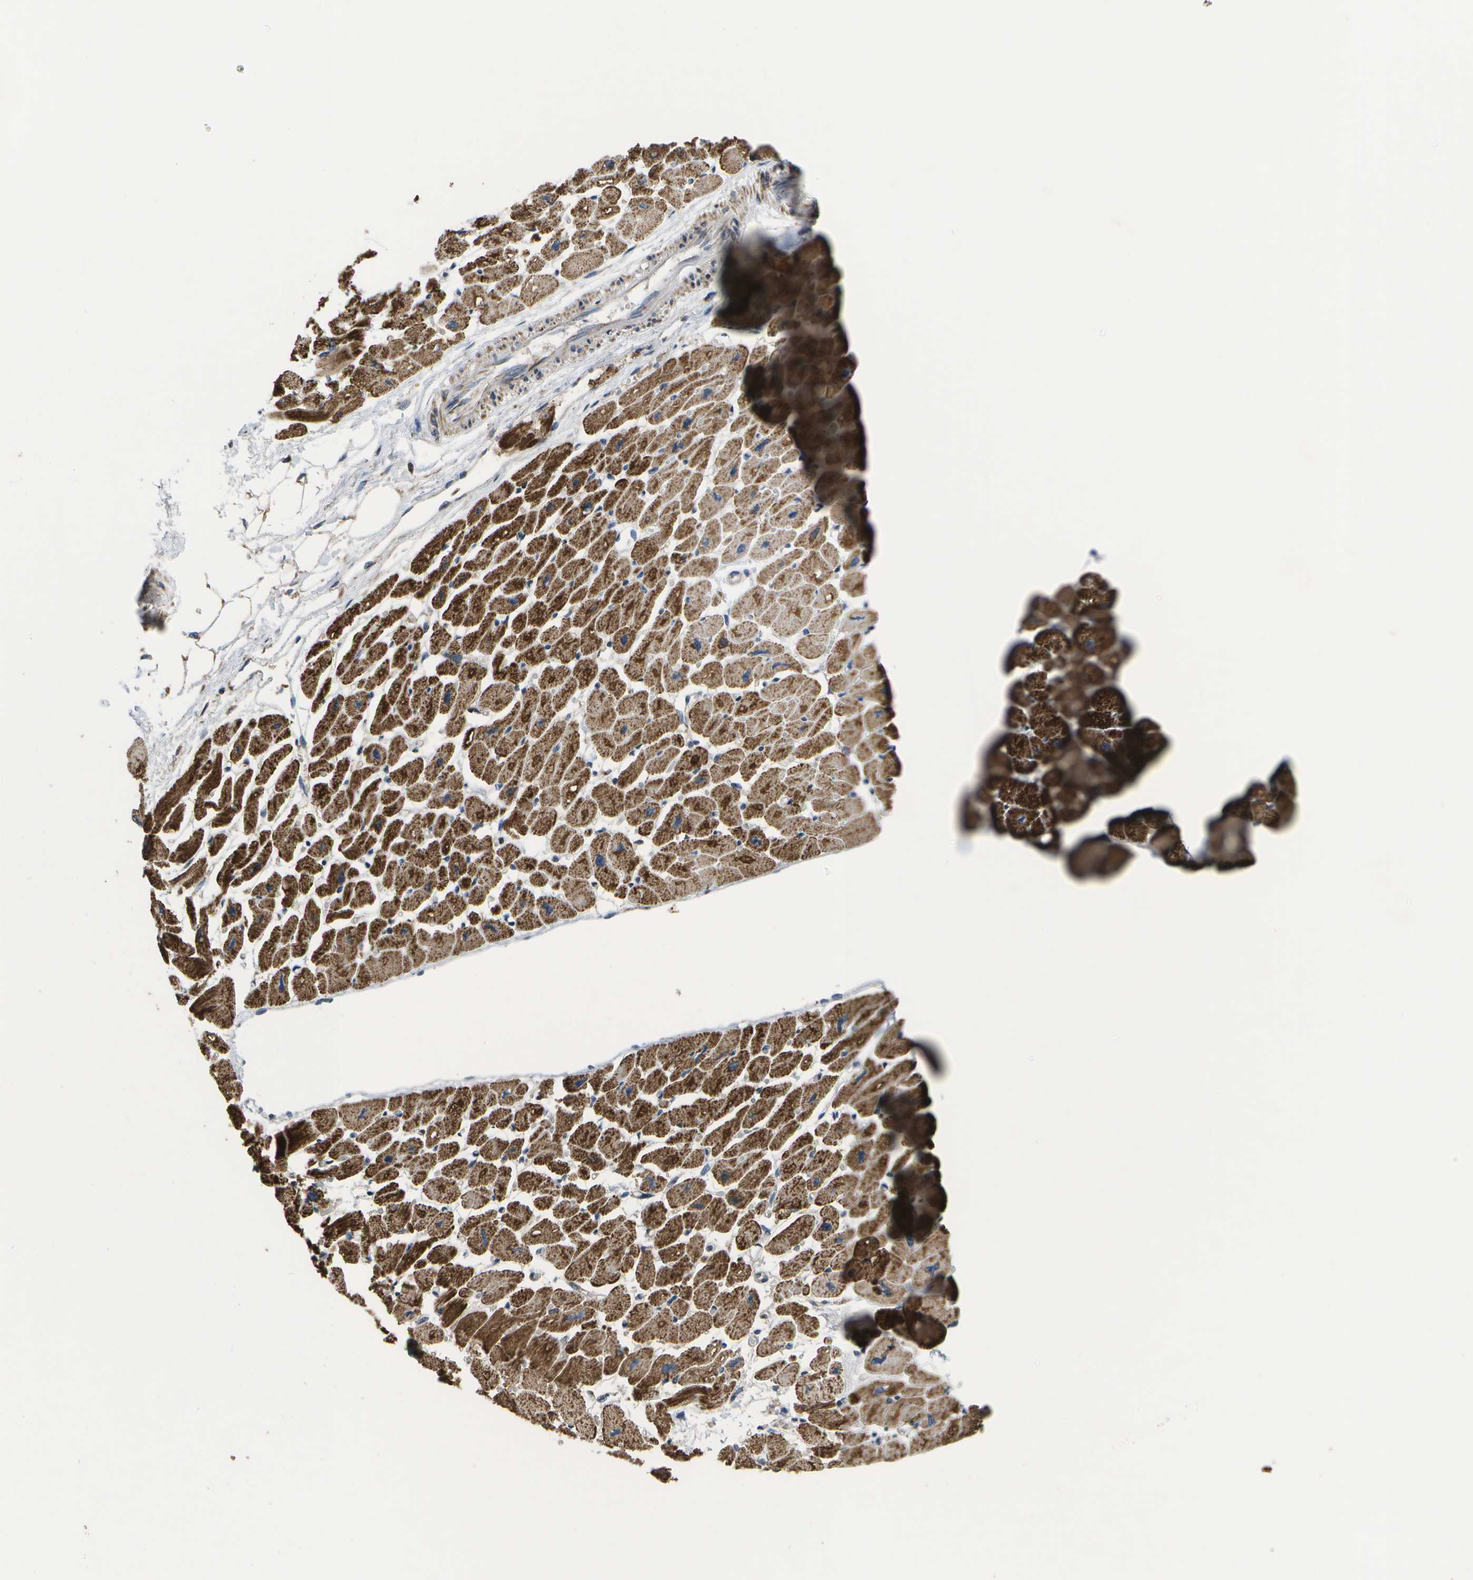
{"staining": {"intensity": "moderate", "quantity": ">75%", "location": "cytoplasmic/membranous"}, "tissue": "heart muscle", "cell_type": "Cardiomyocytes", "image_type": "normal", "snomed": [{"axis": "morphology", "description": "Normal tissue, NOS"}, {"axis": "topography", "description": "Heart"}], "caption": "Immunohistochemistry (IHC) photomicrograph of unremarkable heart muscle: human heart muscle stained using immunohistochemistry (IHC) displays medium levels of moderate protein expression localized specifically in the cytoplasmic/membranous of cardiomyocytes, appearing as a cytoplasmic/membranous brown color.", "gene": "HADHA", "patient": {"sex": "female", "age": 54}}